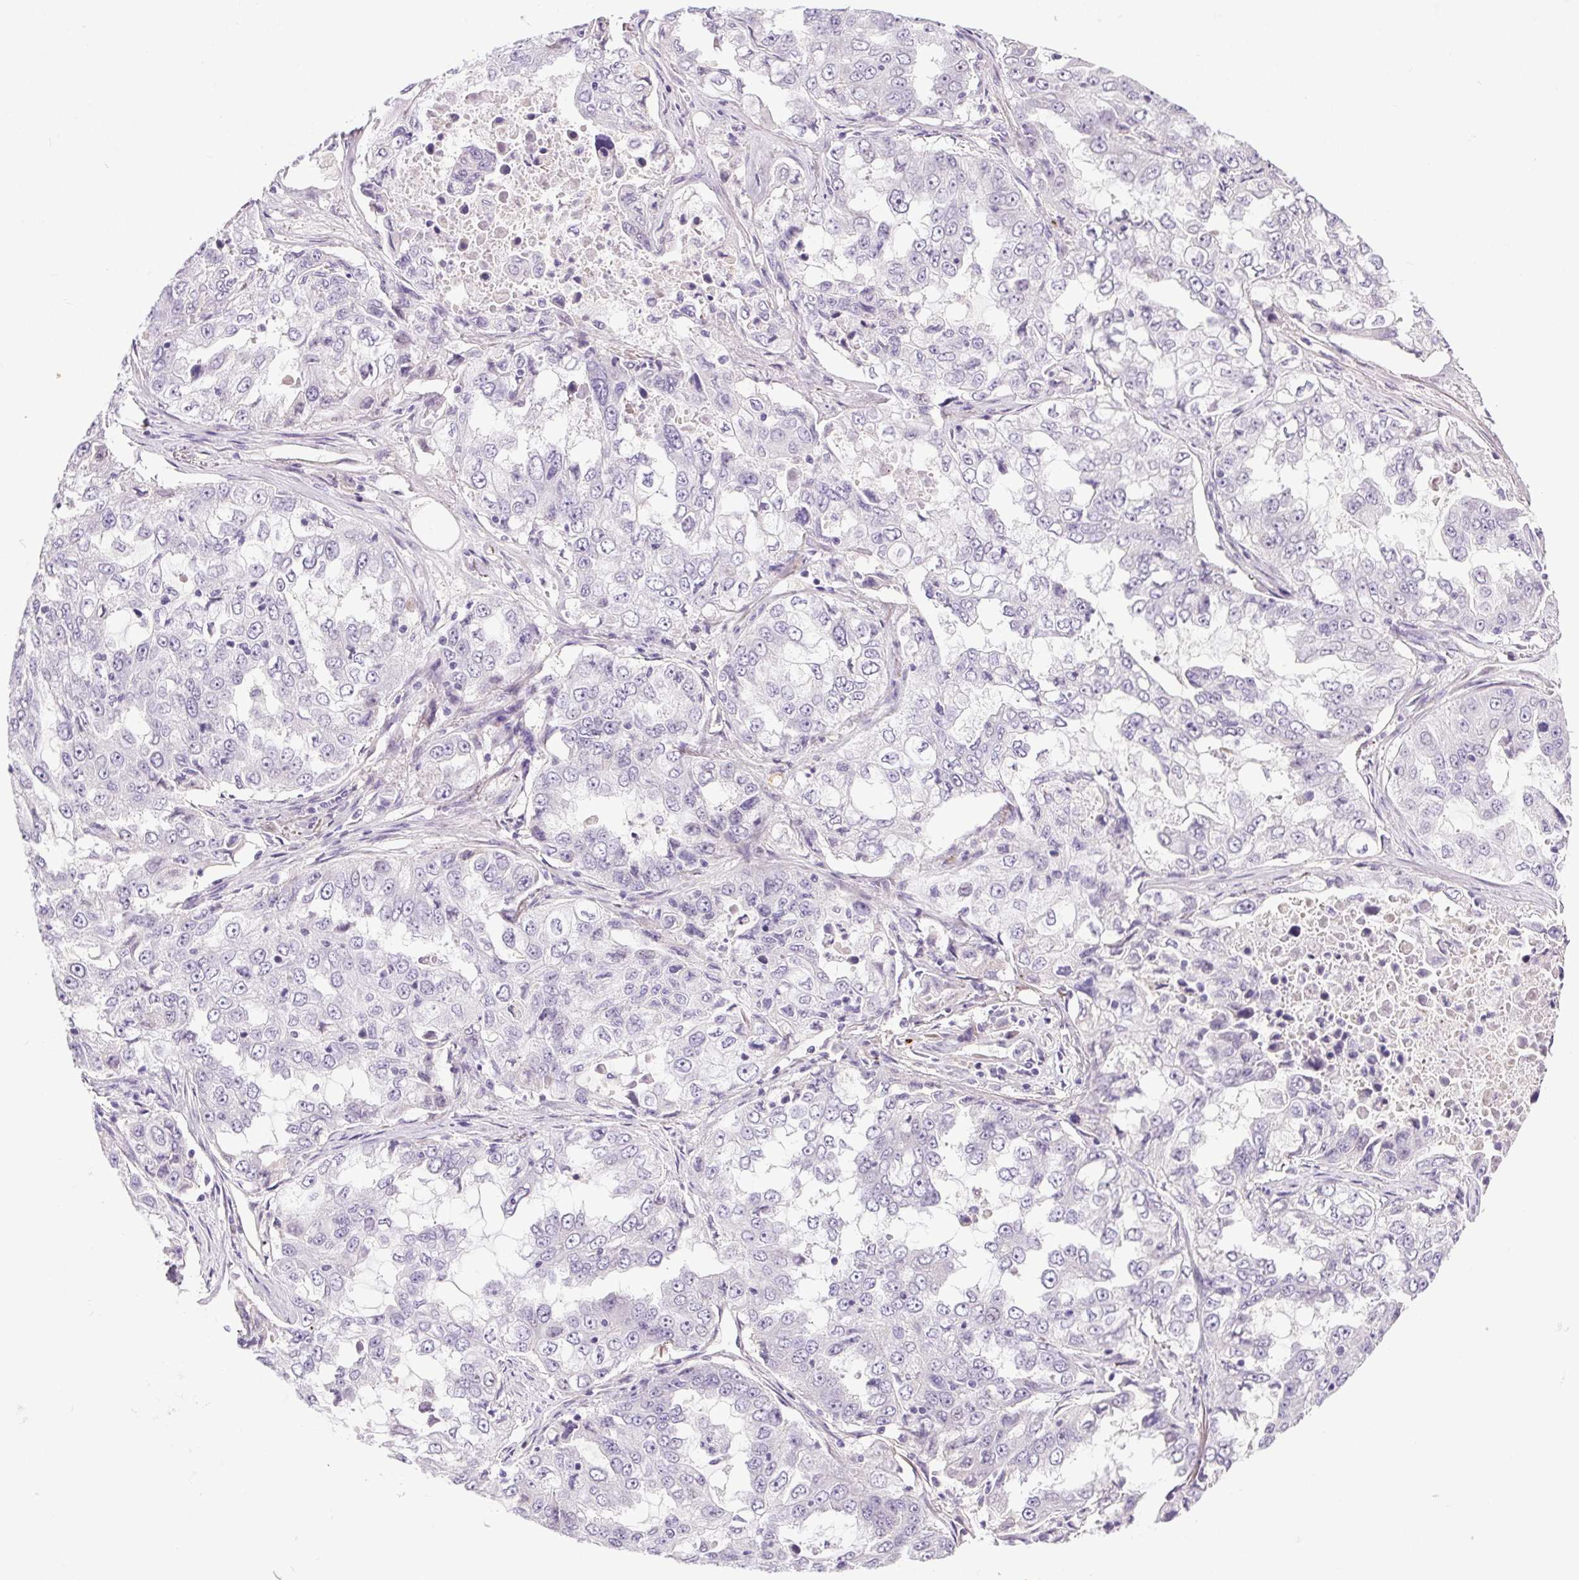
{"staining": {"intensity": "negative", "quantity": "none", "location": "none"}, "tissue": "lung cancer", "cell_type": "Tumor cells", "image_type": "cancer", "snomed": [{"axis": "morphology", "description": "Adenocarcinoma, NOS"}, {"axis": "topography", "description": "Lung"}], "caption": "There is no significant staining in tumor cells of lung cancer.", "gene": "SYT11", "patient": {"sex": "female", "age": 61}}